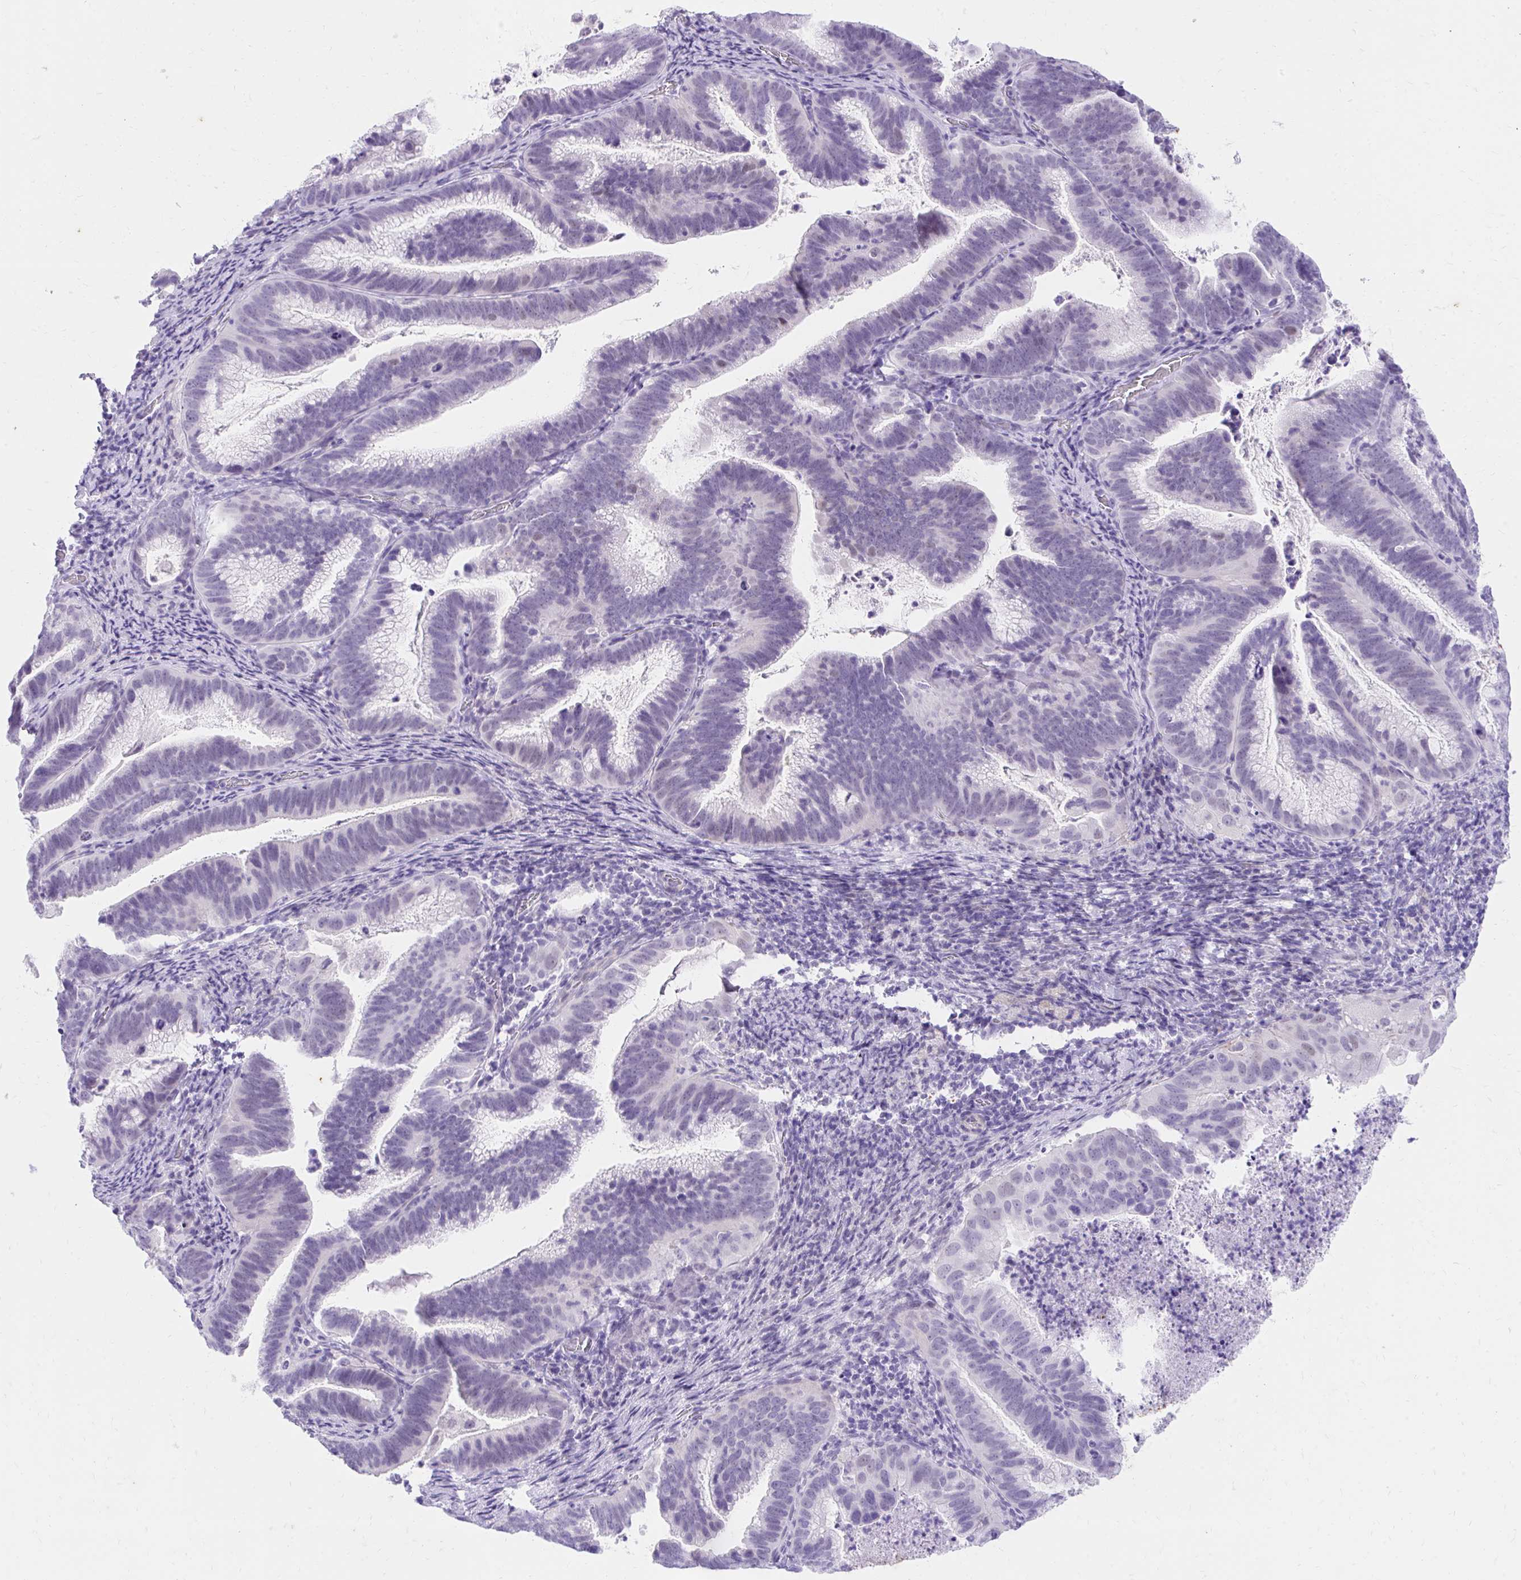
{"staining": {"intensity": "negative", "quantity": "none", "location": "none"}, "tissue": "cervical cancer", "cell_type": "Tumor cells", "image_type": "cancer", "snomed": [{"axis": "morphology", "description": "Adenocarcinoma, NOS"}, {"axis": "topography", "description": "Cervix"}], "caption": "A high-resolution photomicrograph shows immunohistochemistry (IHC) staining of cervical cancer (adenocarcinoma), which shows no significant expression in tumor cells.", "gene": "KLK1", "patient": {"sex": "female", "age": 61}}